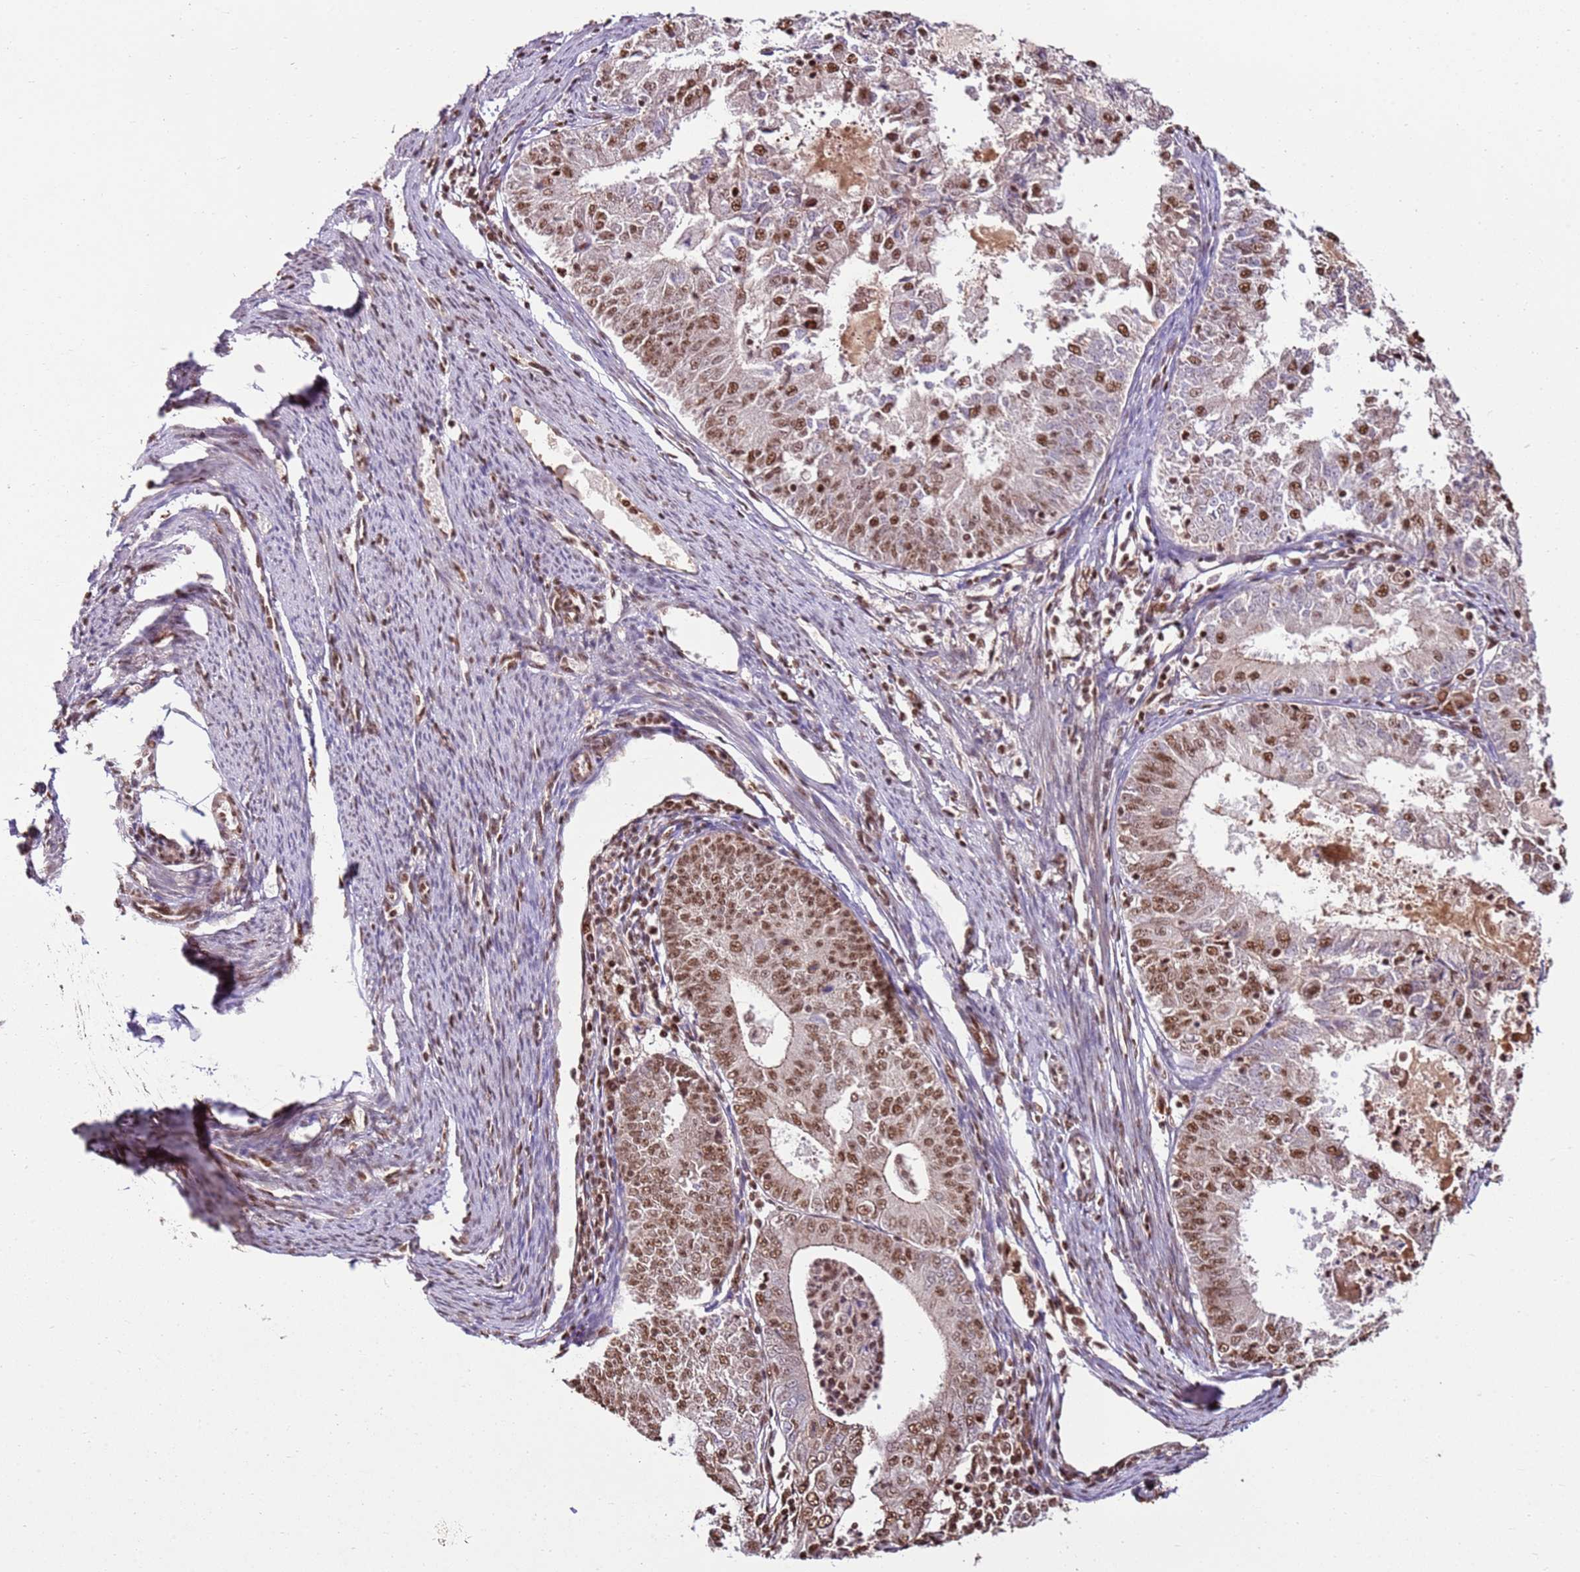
{"staining": {"intensity": "moderate", "quantity": ">75%", "location": "nuclear"}, "tissue": "endometrial cancer", "cell_type": "Tumor cells", "image_type": "cancer", "snomed": [{"axis": "morphology", "description": "Adenocarcinoma, NOS"}, {"axis": "topography", "description": "Endometrium"}], "caption": "Brown immunohistochemical staining in human adenocarcinoma (endometrial) demonstrates moderate nuclear positivity in approximately >75% of tumor cells.", "gene": "ZBTB12", "patient": {"sex": "female", "age": 57}}